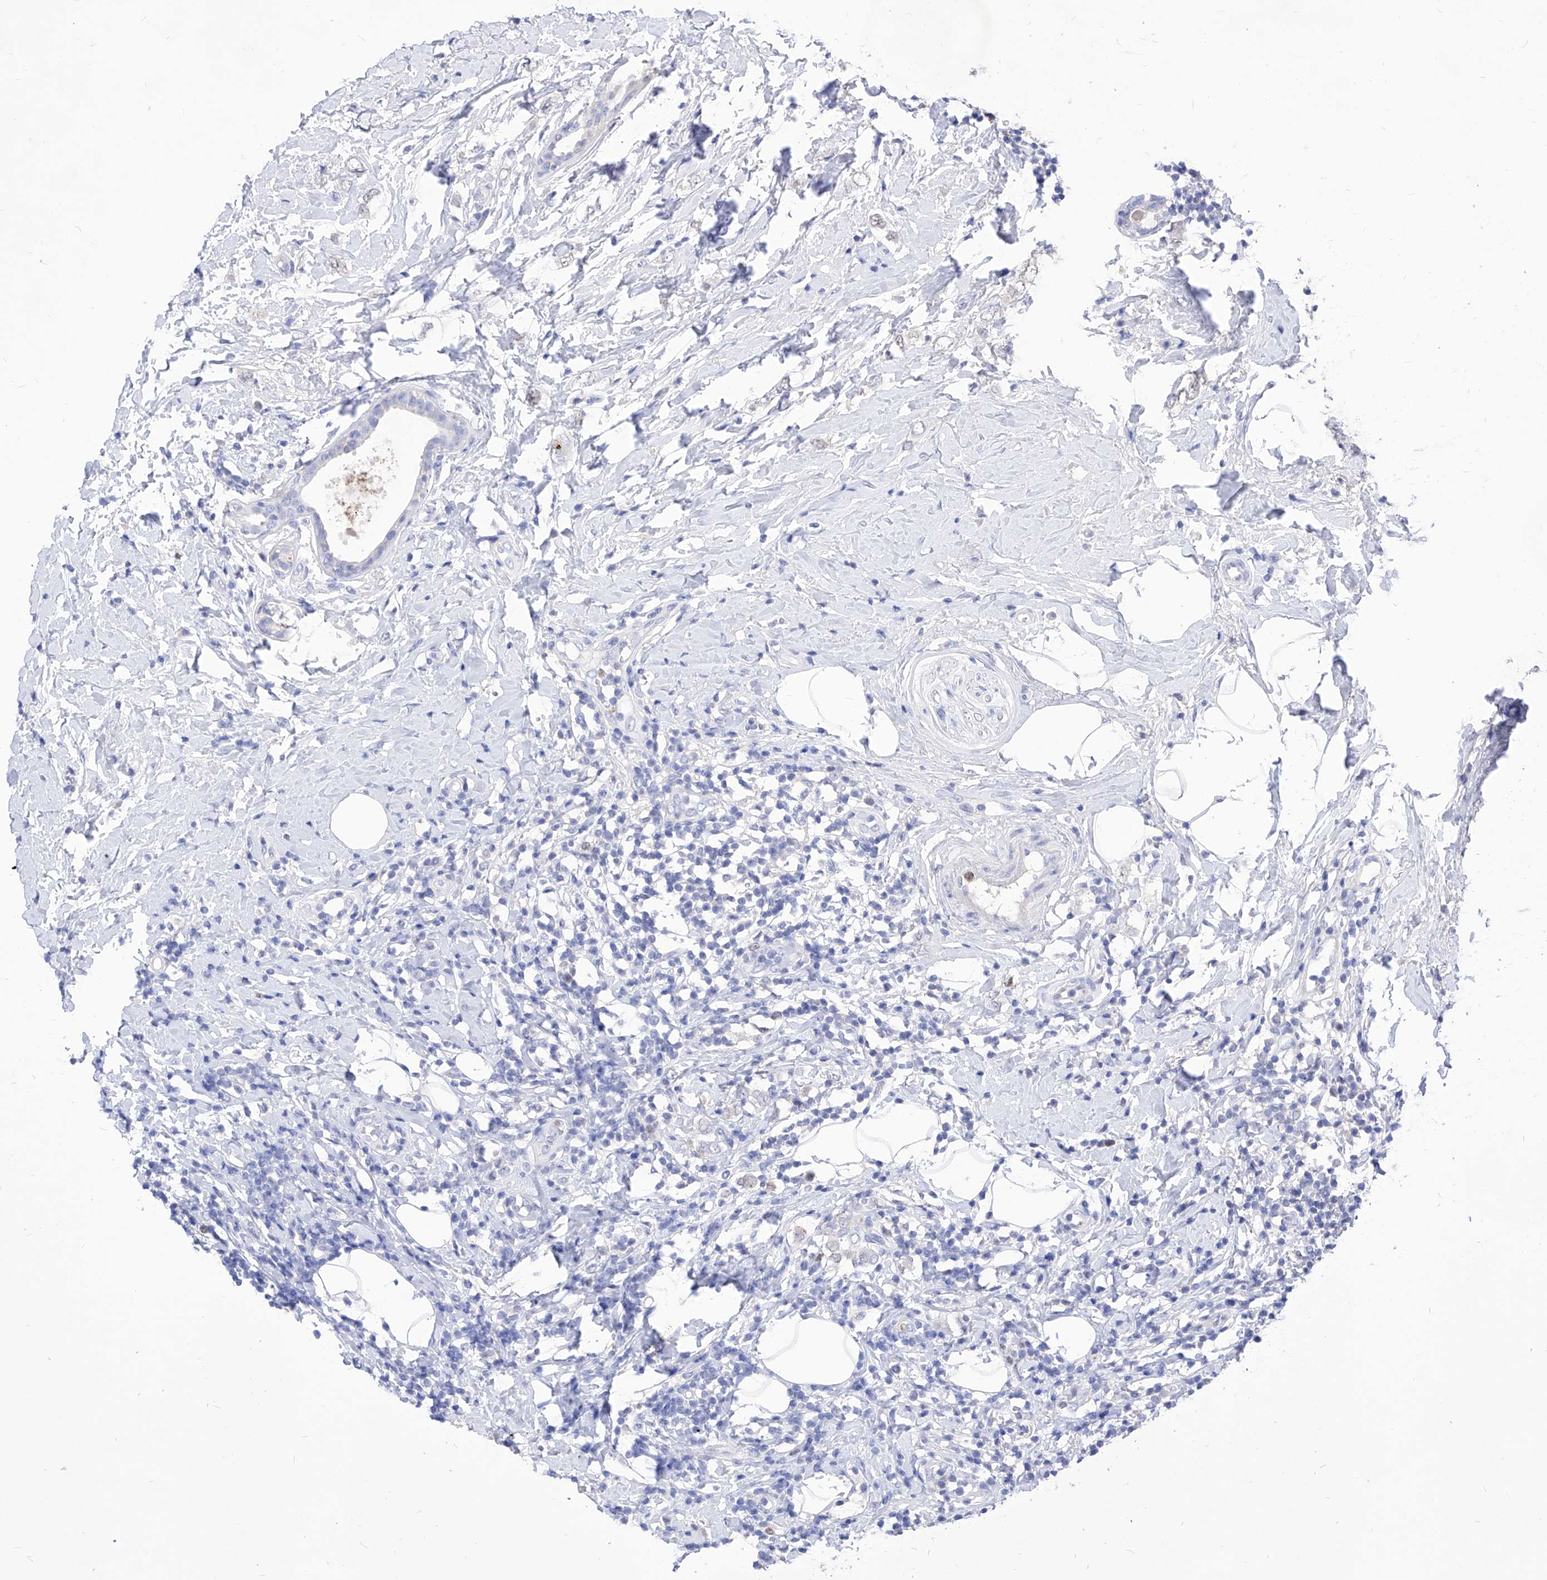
{"staining": {"intensity": "negative", "quantity": "none", "location": "none"}, "tissue": "breast cancer", "cell_type": "Tumor cells", "image_type": "cancer", "snomed": [{"axis": "morphology", "description": "Lobular carcinoma"}, {"axis": "topography", "description": "Breast"}], "caption": "Photomicrograph shows no significant protein expression in tumor cells of breast cancer.", "gene": "VAX1", "patient": {"sex": "female", "age": 47}}